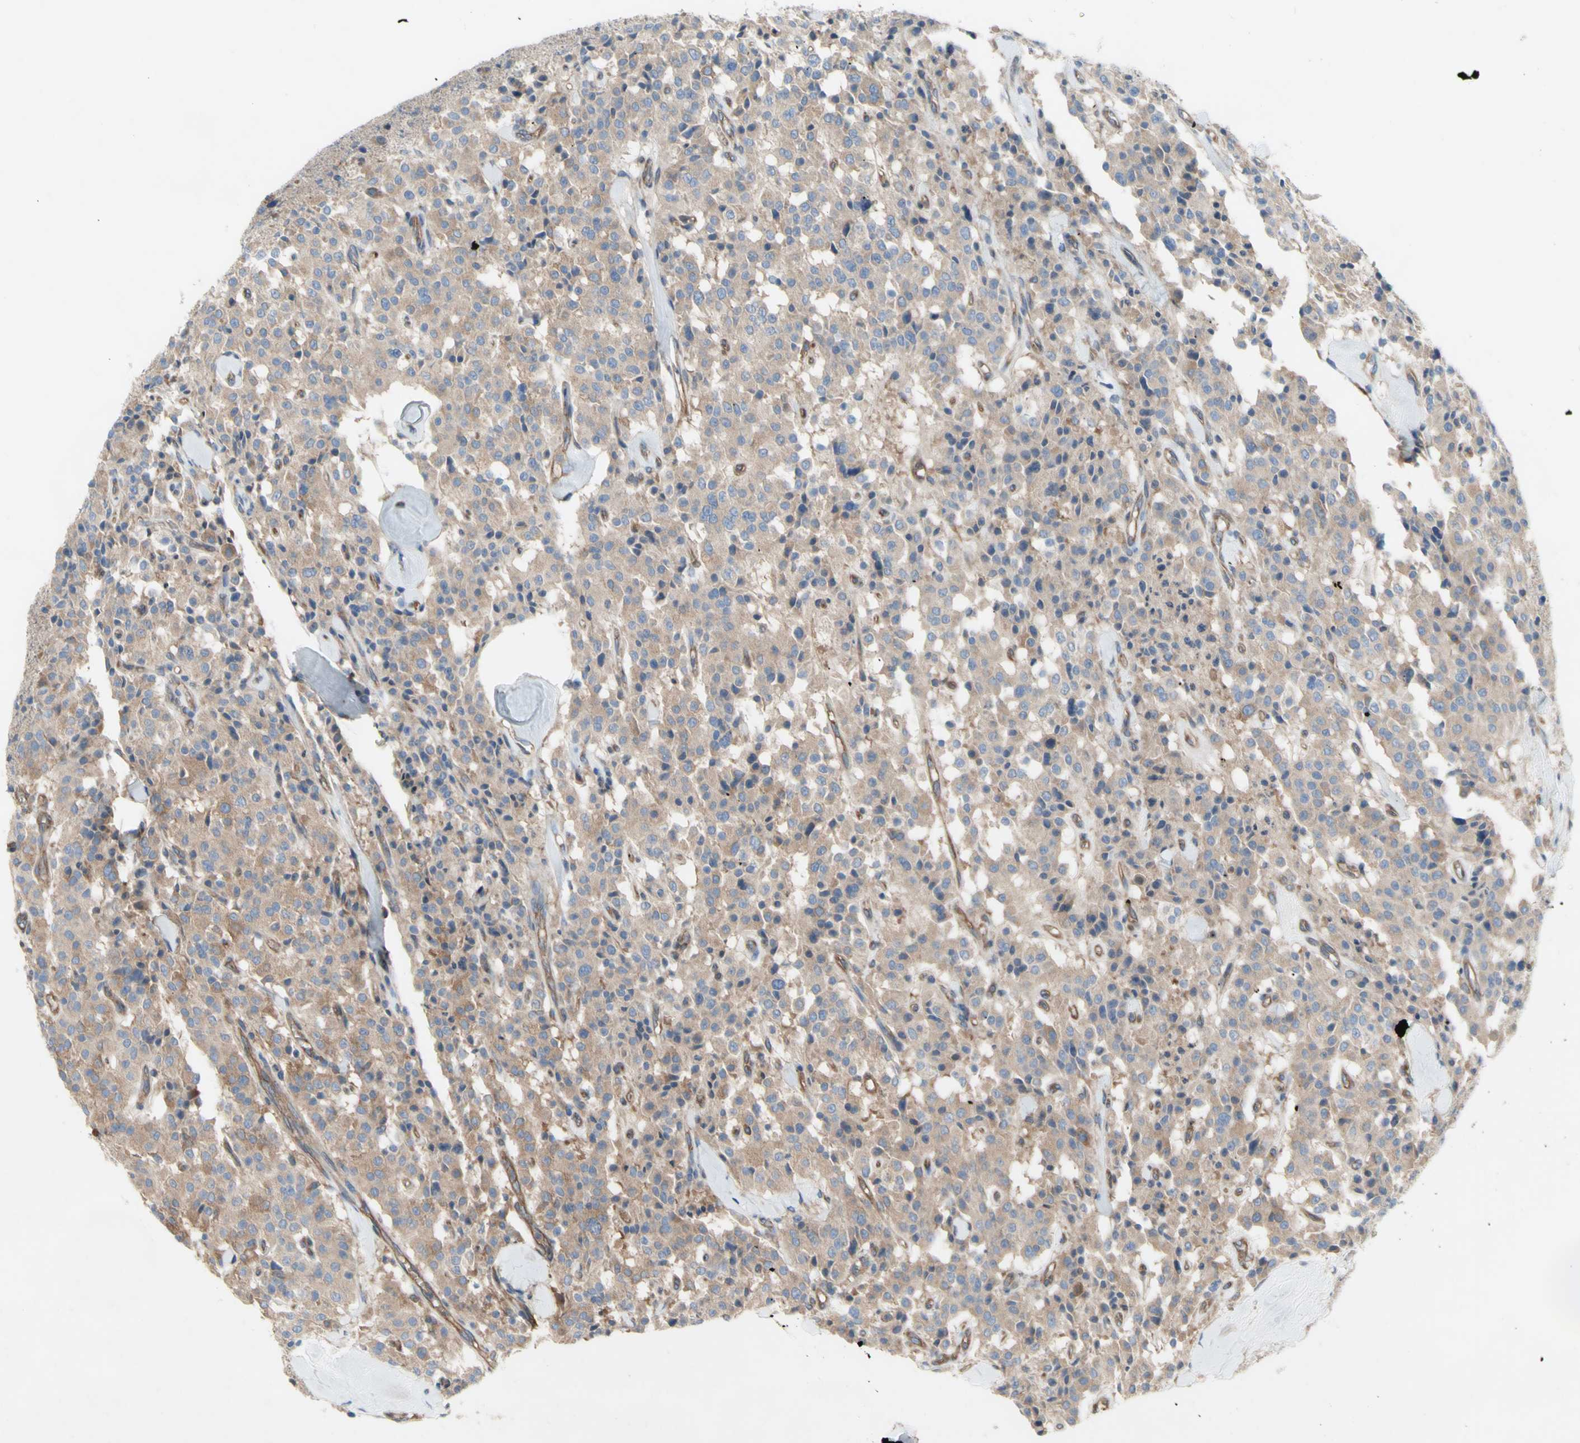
{"staining": {"intensity": "weak", "quantity": ">75%", "location": "cytoplasmic/membranous"}, "tissue": "carcinoid", "cell_type": "Tumor cells", "image_type": "cancer", "snomed": [{"axis": "morphology", "description": "Carcinoid, malignant, NOS"}, {"axis": "topography", "description": "Lung"}], "caption": "An immunohistochemistry (IHC) image of neoplastic tissue is shown. Protein staining in brown highlights weak cytoplasmic/membranous positivity in carcinoid (malignant) within tumor cells.", "gene": "KLC1", "patient": {"sex": "male", "age": 30}}